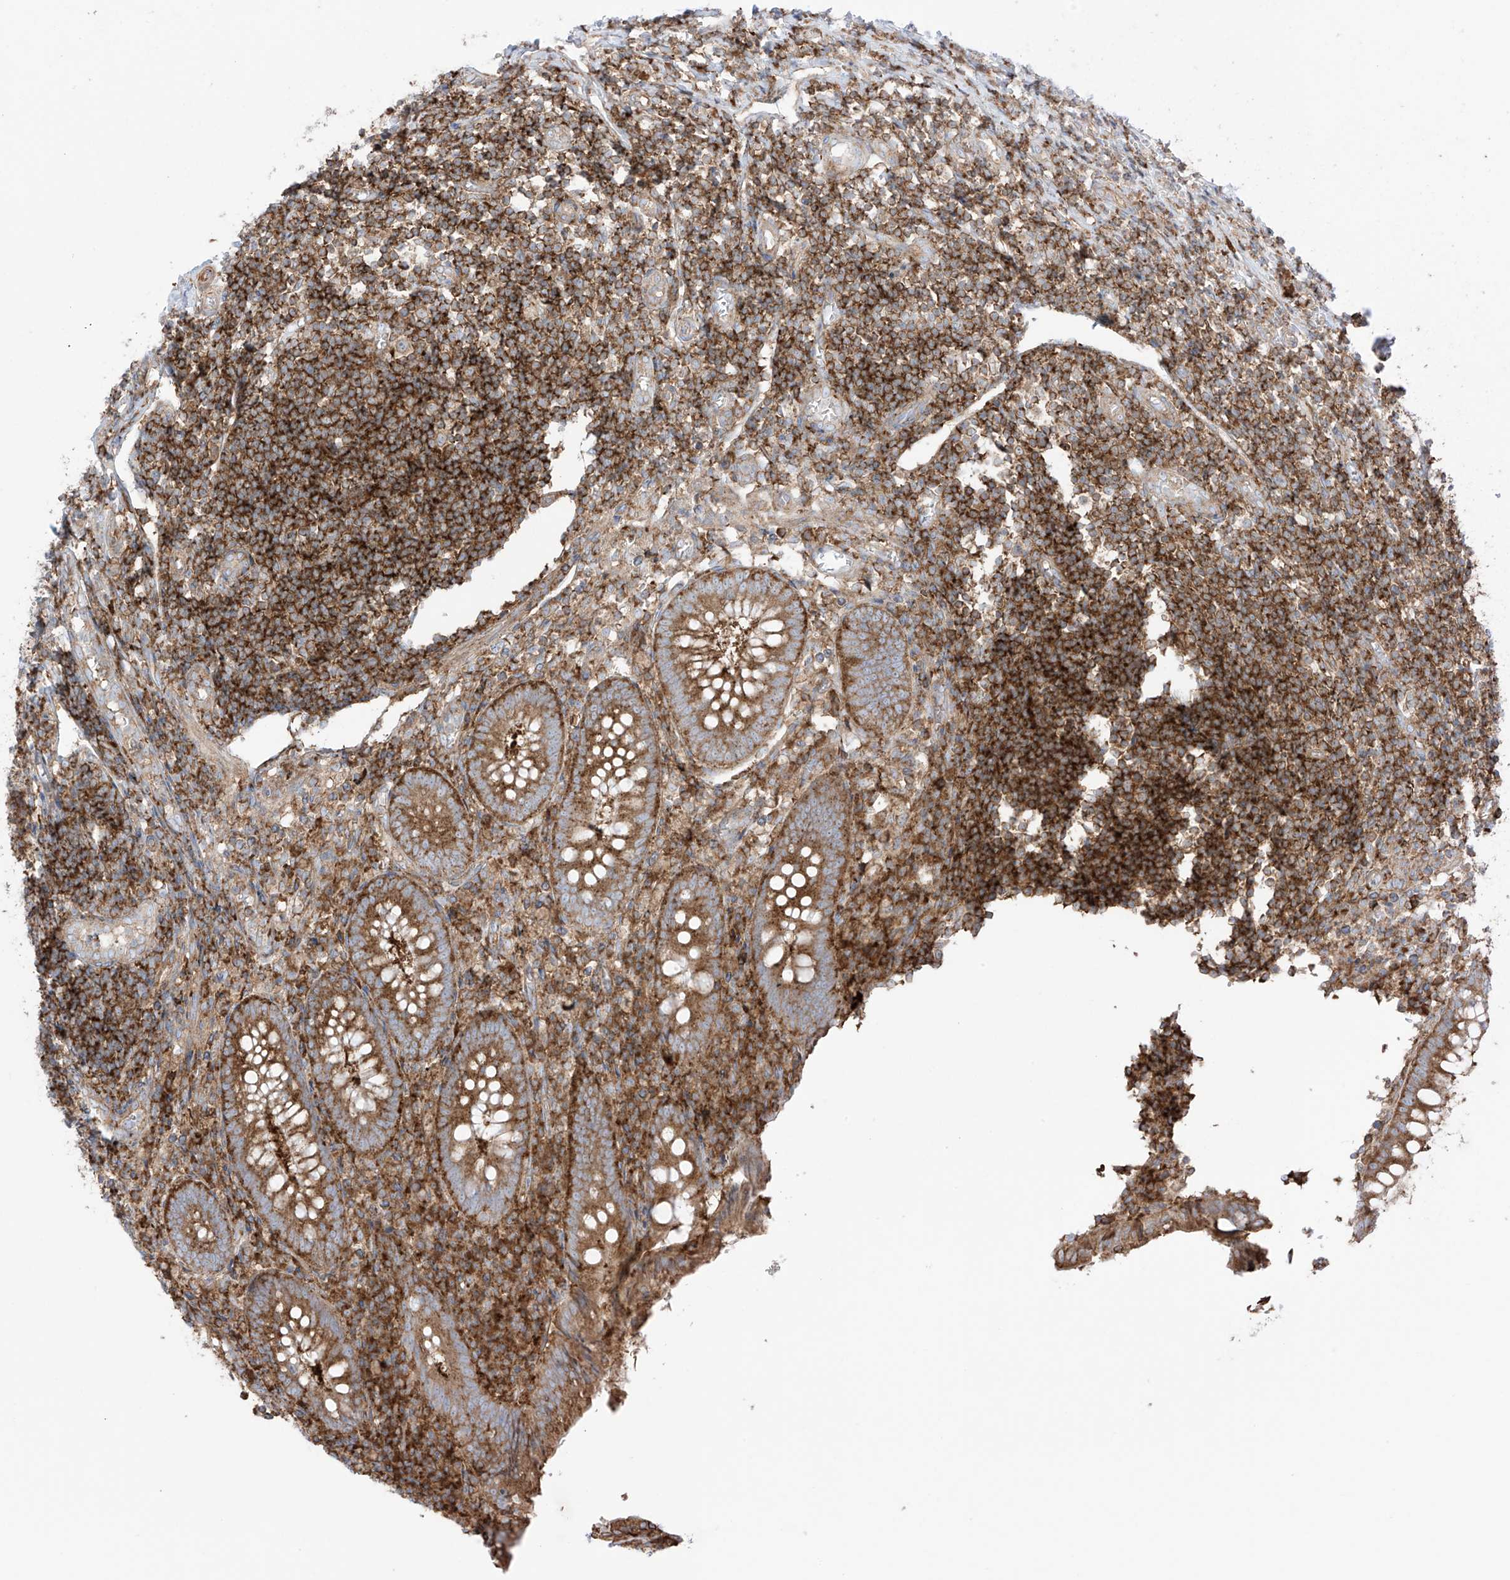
{"staining": {"intensity": "strong", "quantity": ">75%", "location": "cytoplasmic/membranous"}, "tissue": "appendix", "cell_type": "Glandular cells", "image_type": "normal", "snomed": [{"axis": "morphology", "description": "Normal tissue, NOS"}, {"axis": "topography", "description": "Appendix"}], "caption": "Protein expression analysis of unremarkable appendix reveals strong cytoplasmic/membranous expression in approximately >75% of glandular cells. Using DAB (brown) and hematoxylin (blue) stains, captured at high magnification using brightfield microscopy.", "gene": "XKR3", "patient": {"sex": "female", "age": 17}}